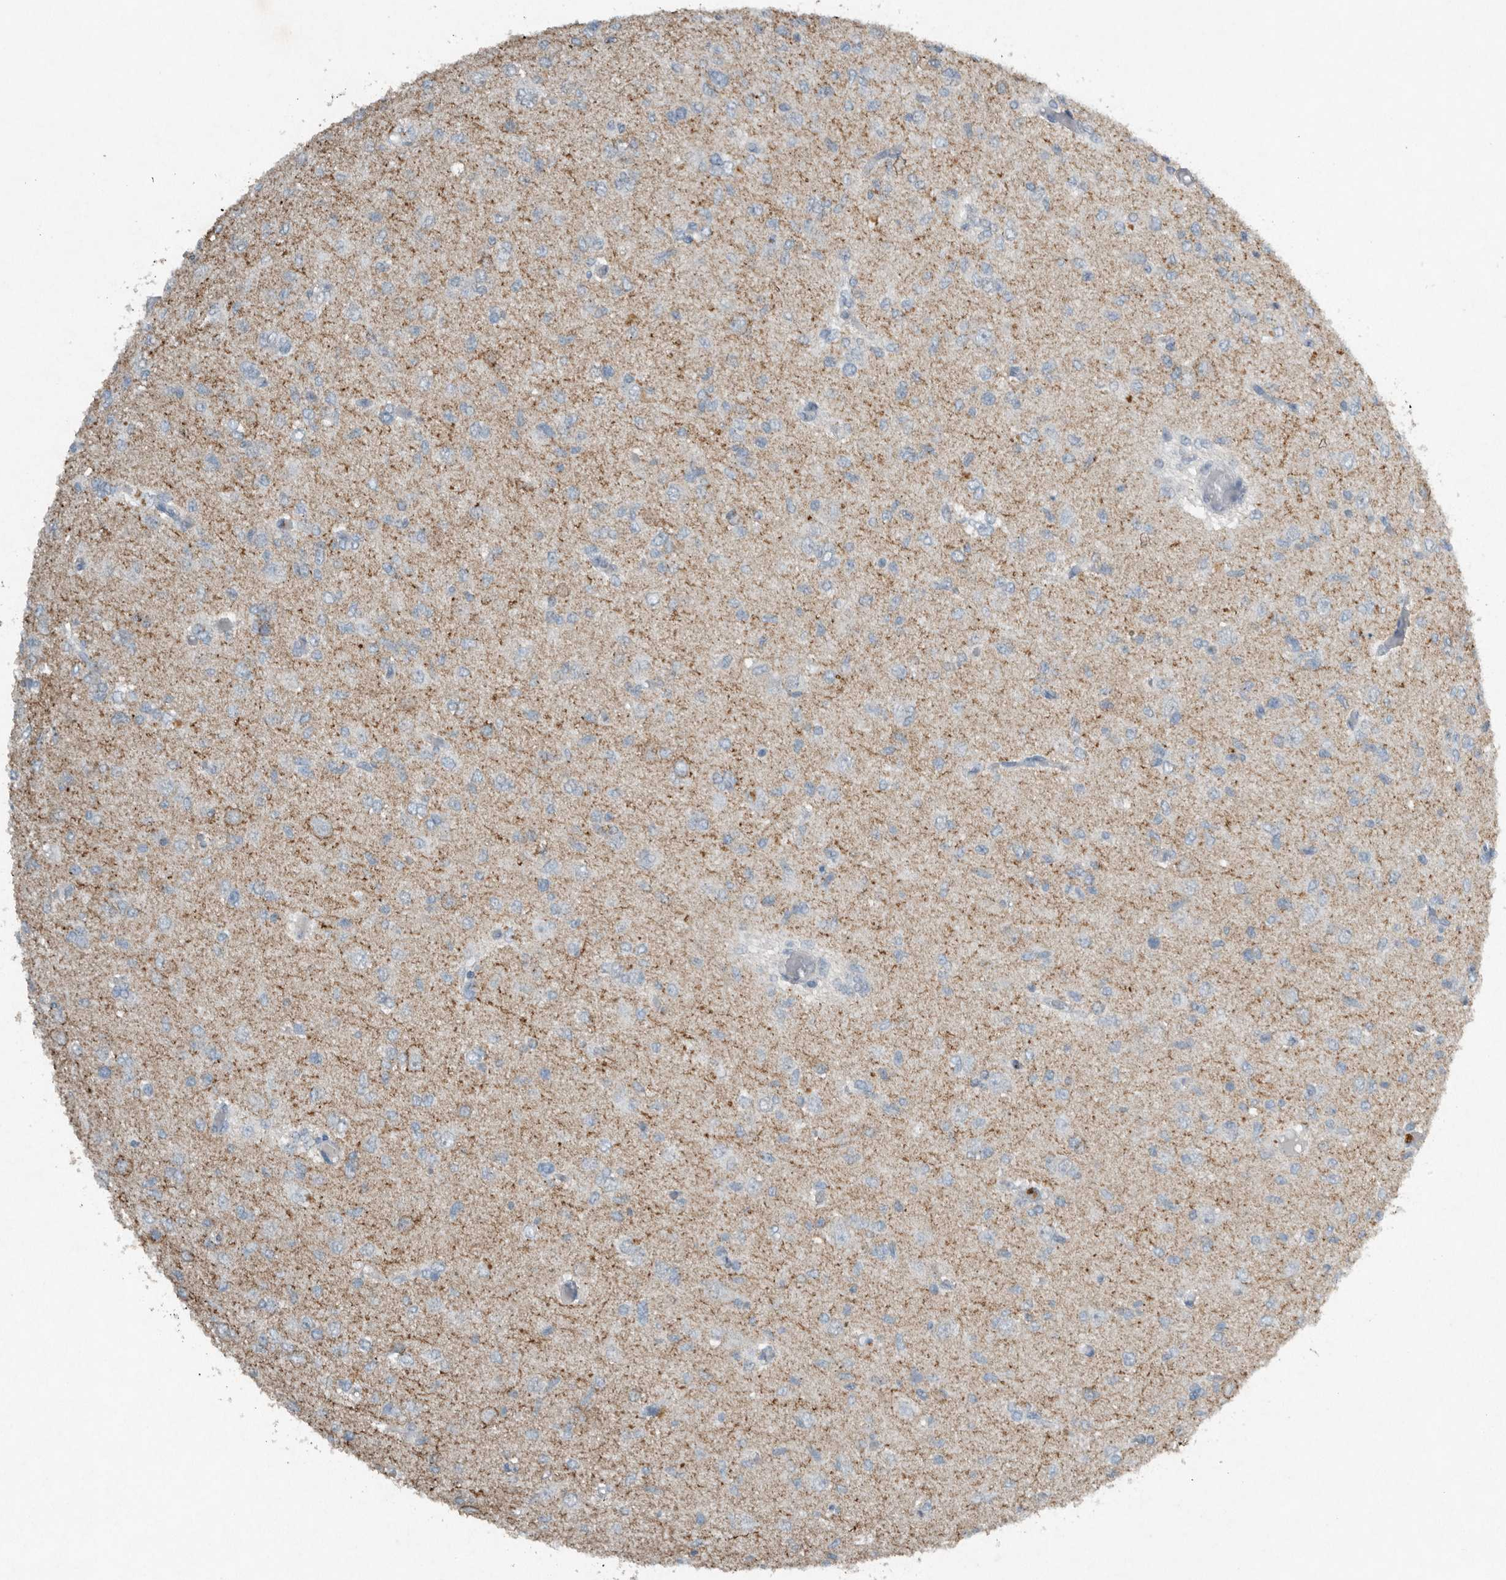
{"staining": {"intensity": "negative", "quantity": "none", "location": "none"}, "tissue": "glioma", "cell_type": "Tumor cells", "image_type": "cancer", "snomed": [{"axis": "morphology", "description": "Glioma, malignant, High grade"}, {"axis": "topography", "description": "Brain"}], "caption": "Human glioma stained for a protein using immunohistochemistry displays no expression in tumor cells.", "gene": "IL20", "patient": {"sex": "female", "age": 59}}